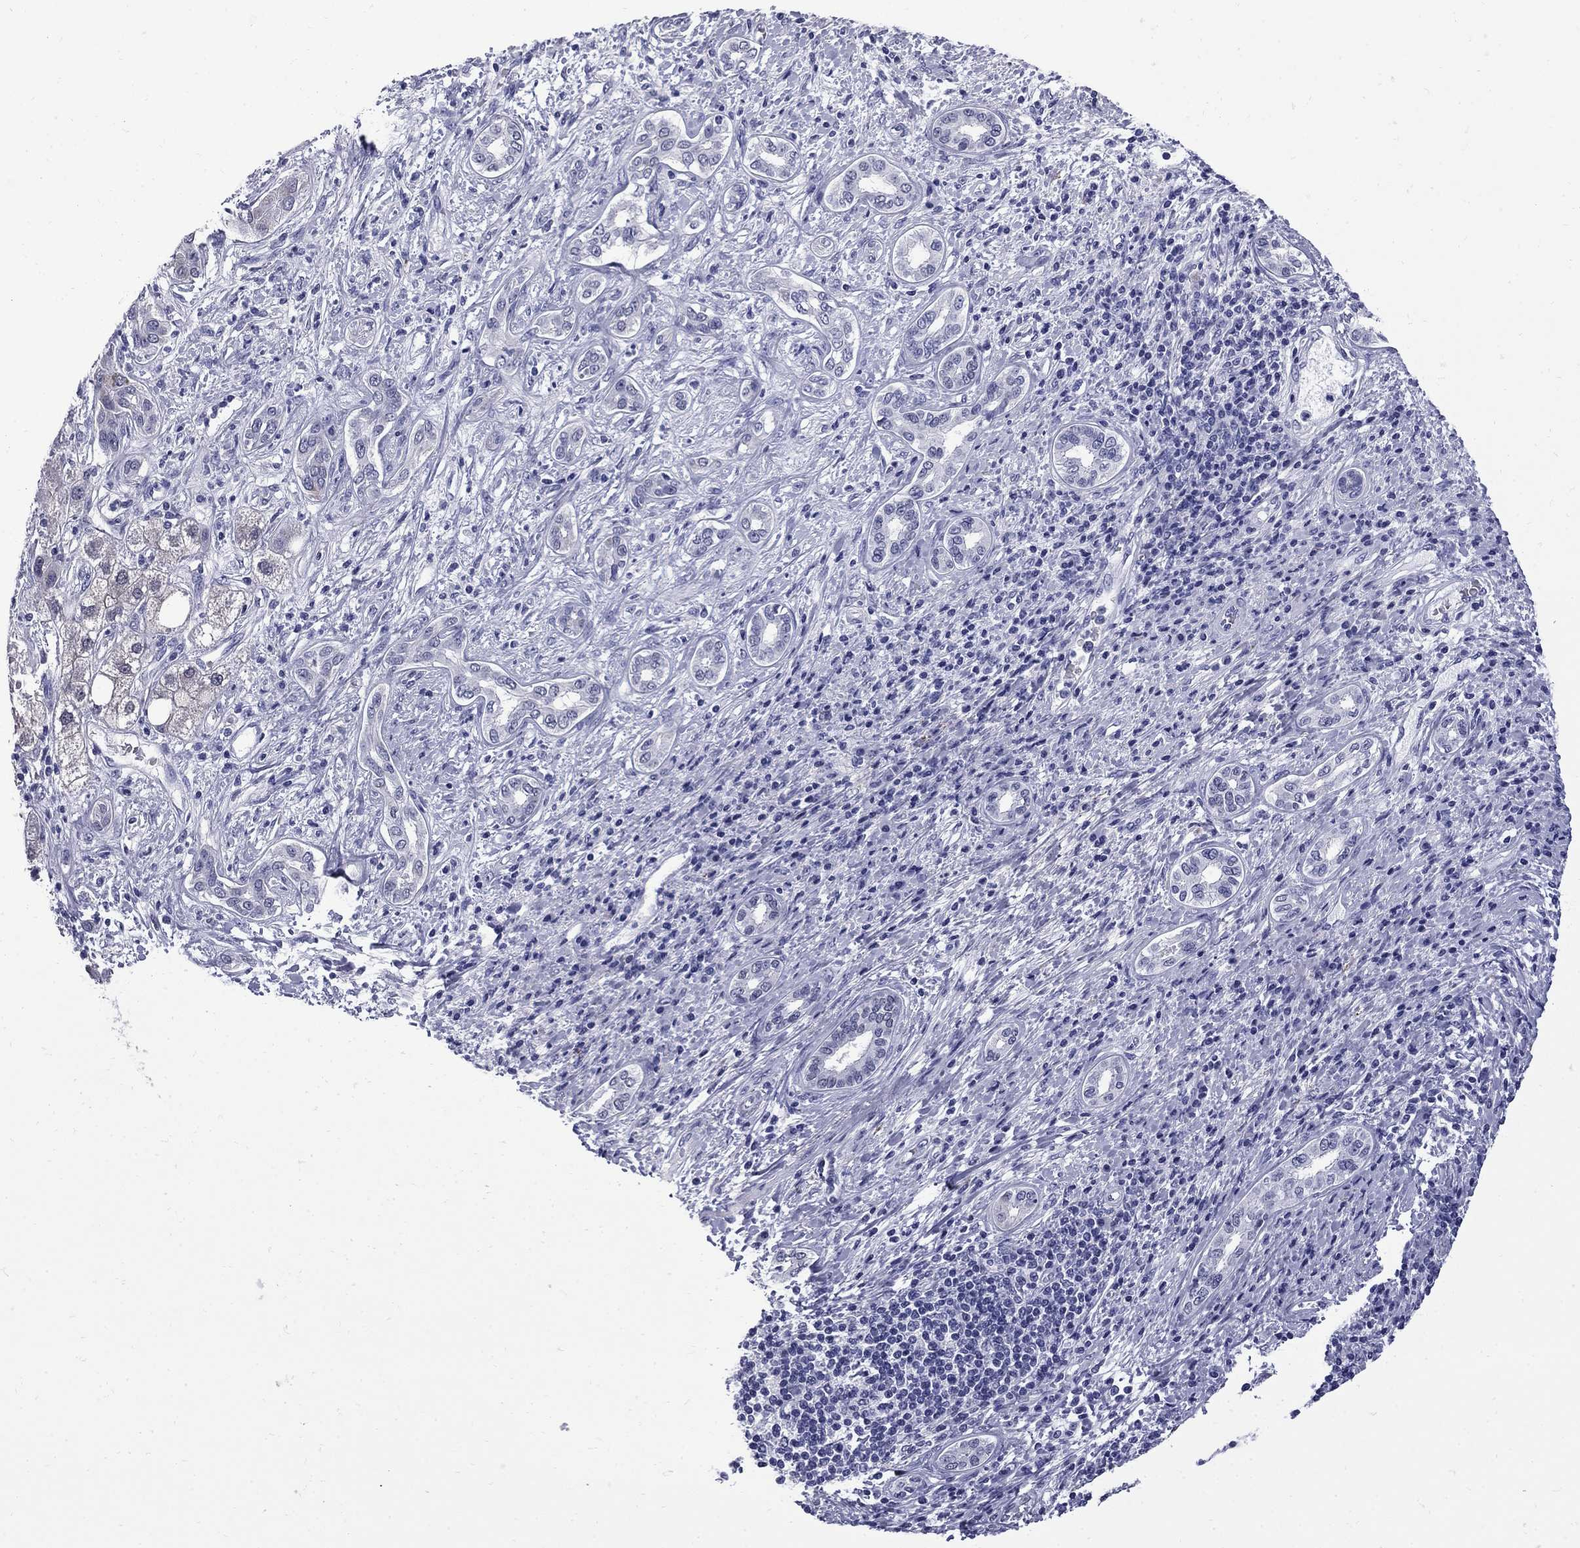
{"staining": {"intensity": "weak", "quantity": "<25%", "location": "cytoplasmic/membranous"}, "tissue": "liver cancer", "cell_type": "Tumor cells", "image_type": "cancer", "snomed": [{"axis": "morphology", "description": "Carcinoma, Hepatocellular, NOS"}, {"axis": "topography", "description": "Liver"}], "caption": "A photomicrograph of human liver cancer (hepatocellular carcinoma) is negative for staining in tumor cells. Nuclei are stained in blue.", "gene": "MGARP", "patient": {"sex": "male", "age": 65}}